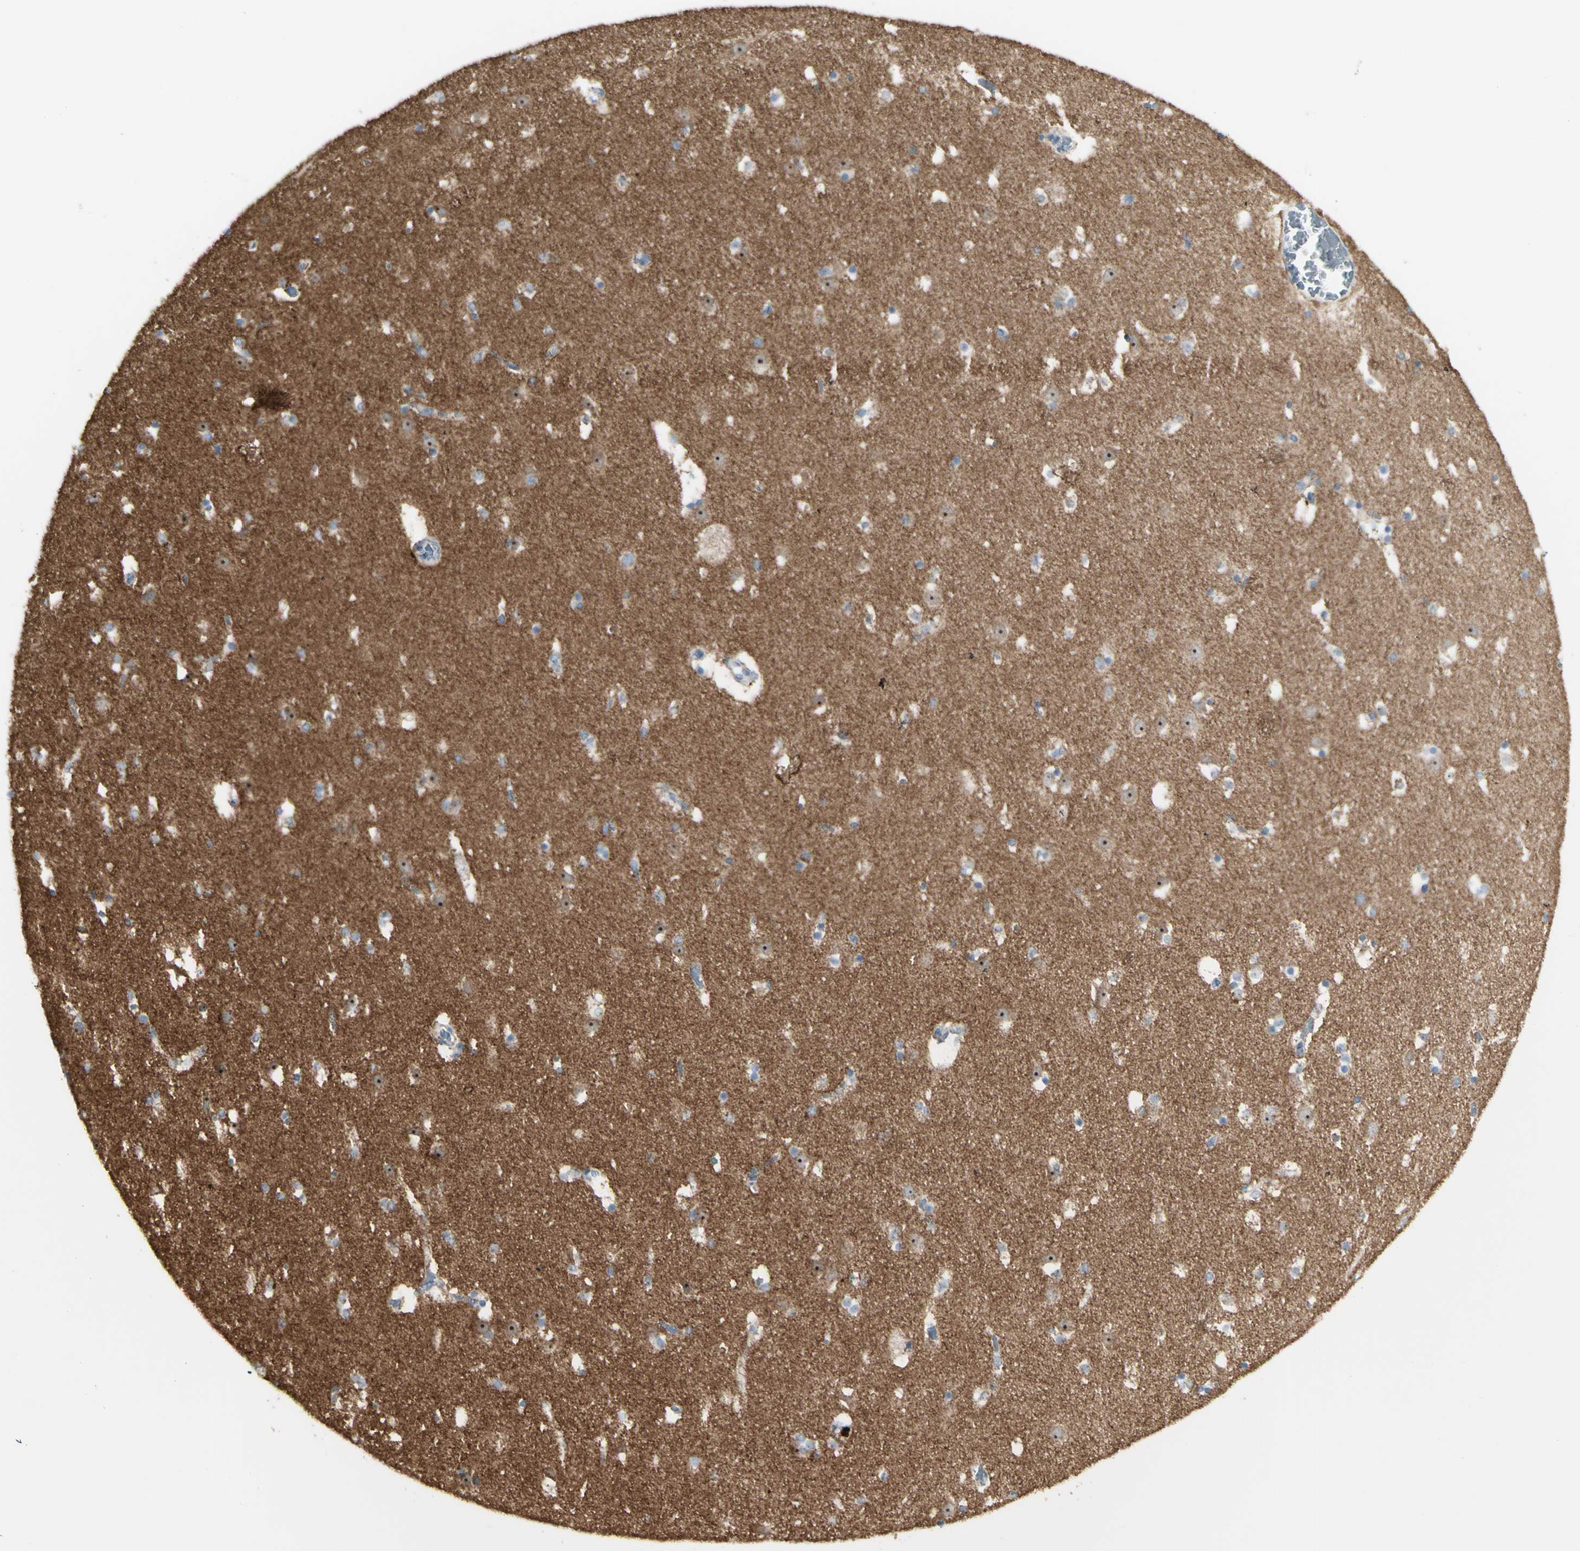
{"staining": {"intensity": "weak", "quantity": "<25%", "location": "cytoplasmic/membranous"}, "tissue": "caudate", "cell_type": "Glial cells", "image_type": "normal", "snomed": [{"axis": "morphology", "description": "Normal tissue, NOS"}, {"axis": "topography", "description": "Lateral ventricle wall"}], "caption": "Glial cells show no significant staining in unremarkable caudate. The staining is performed using DAB (3,3'-diaminobenzidine) brown chromogen with nuclei counter-stained in using hematoxylin.", "gene": "CNTNAP1", "patient": {"sex": "male", "age": 45}}